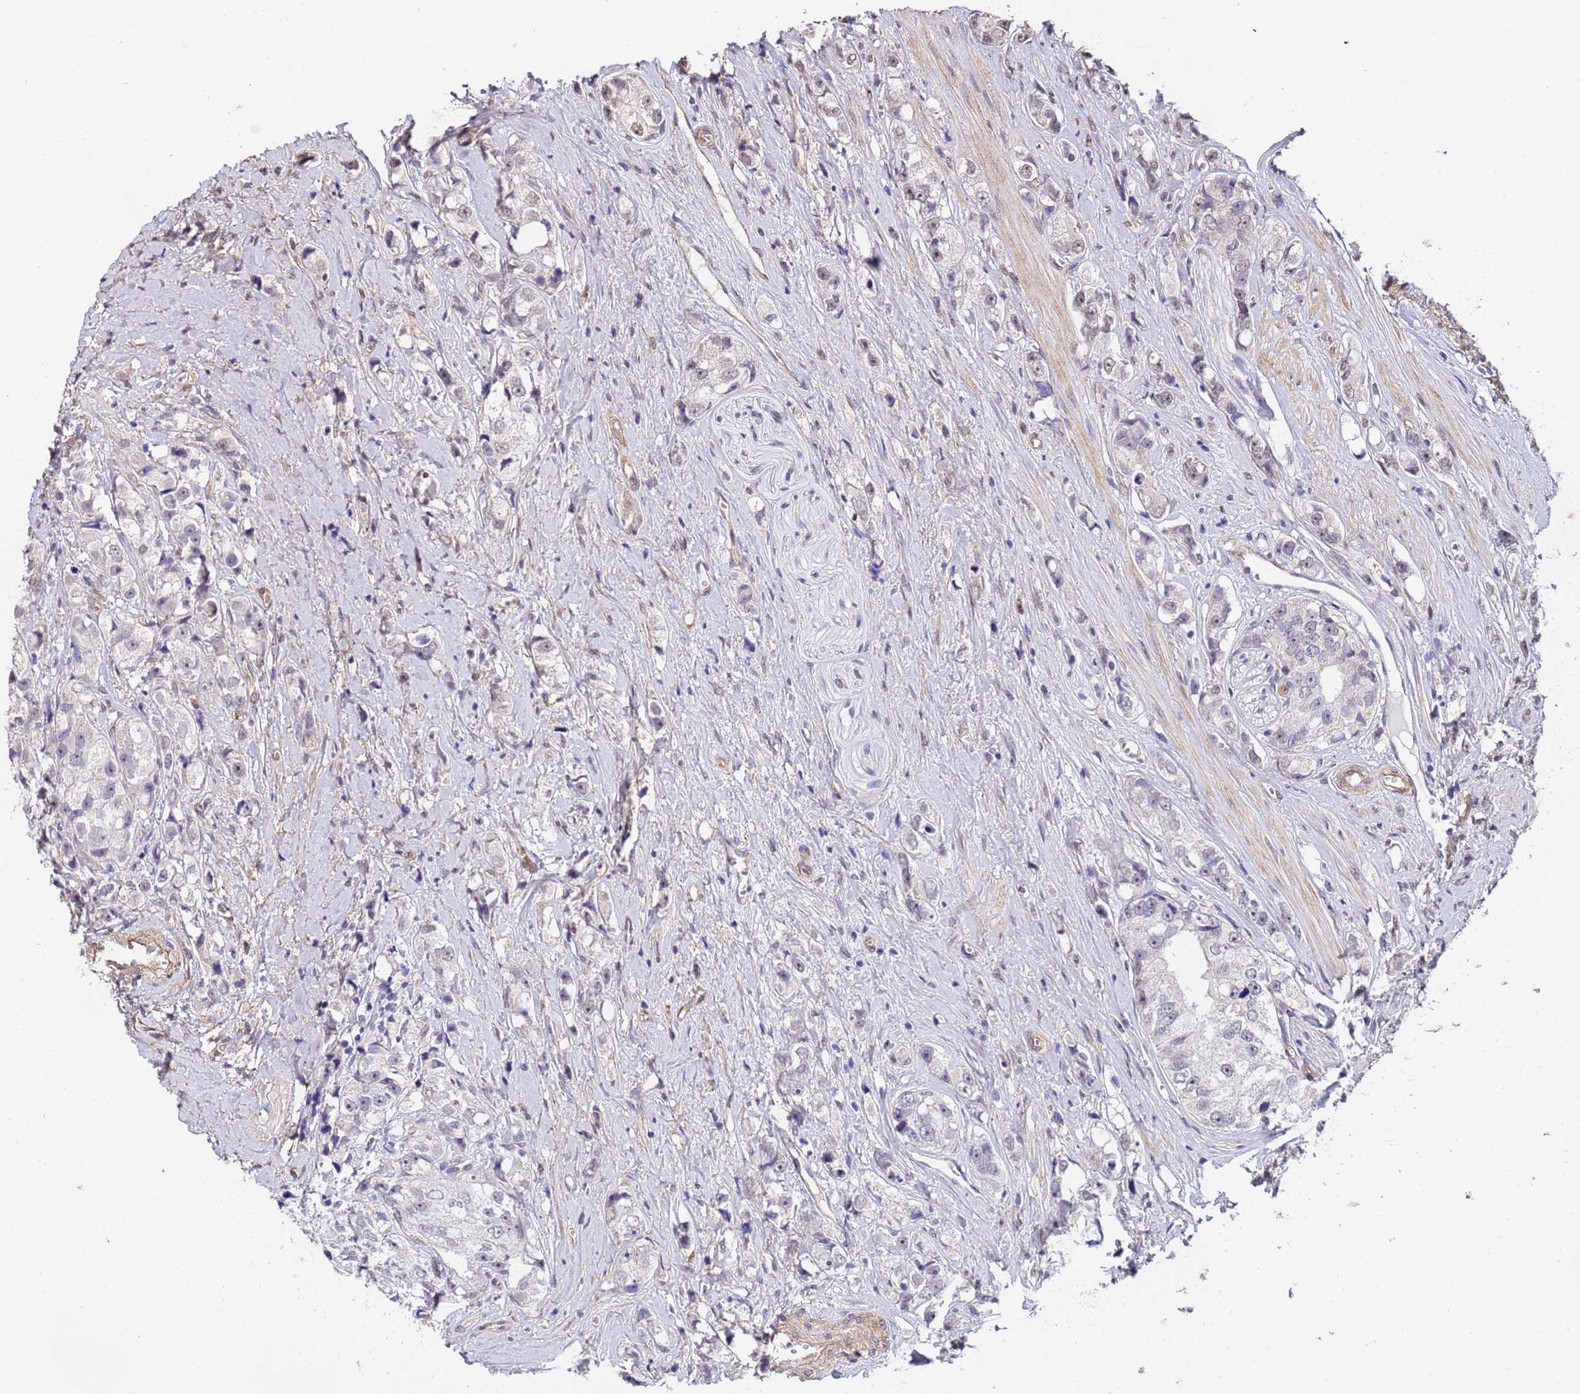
{"staining": {"intensity": "weak", "quantity": "25%-75%", "location": "nuclear"}, "tissue": "prostate cancer", "cell_type": "Tumor cells", "image_type": "cancer", "snomed": [{"axis": "morphology", "description": "Adenocarcinoma, High grade"}, {"axis": "topography", "description": "Prostate"}], "caption": "Approximately 25%-75% of tumor cells in human adenocarcinoma (high-grade) (prostate) display weak nuclear protein positivity as visualized by brown immunohistochemical staining.", "gene": "TRIP6", "patient": {"sex": "male", "age": 74}}